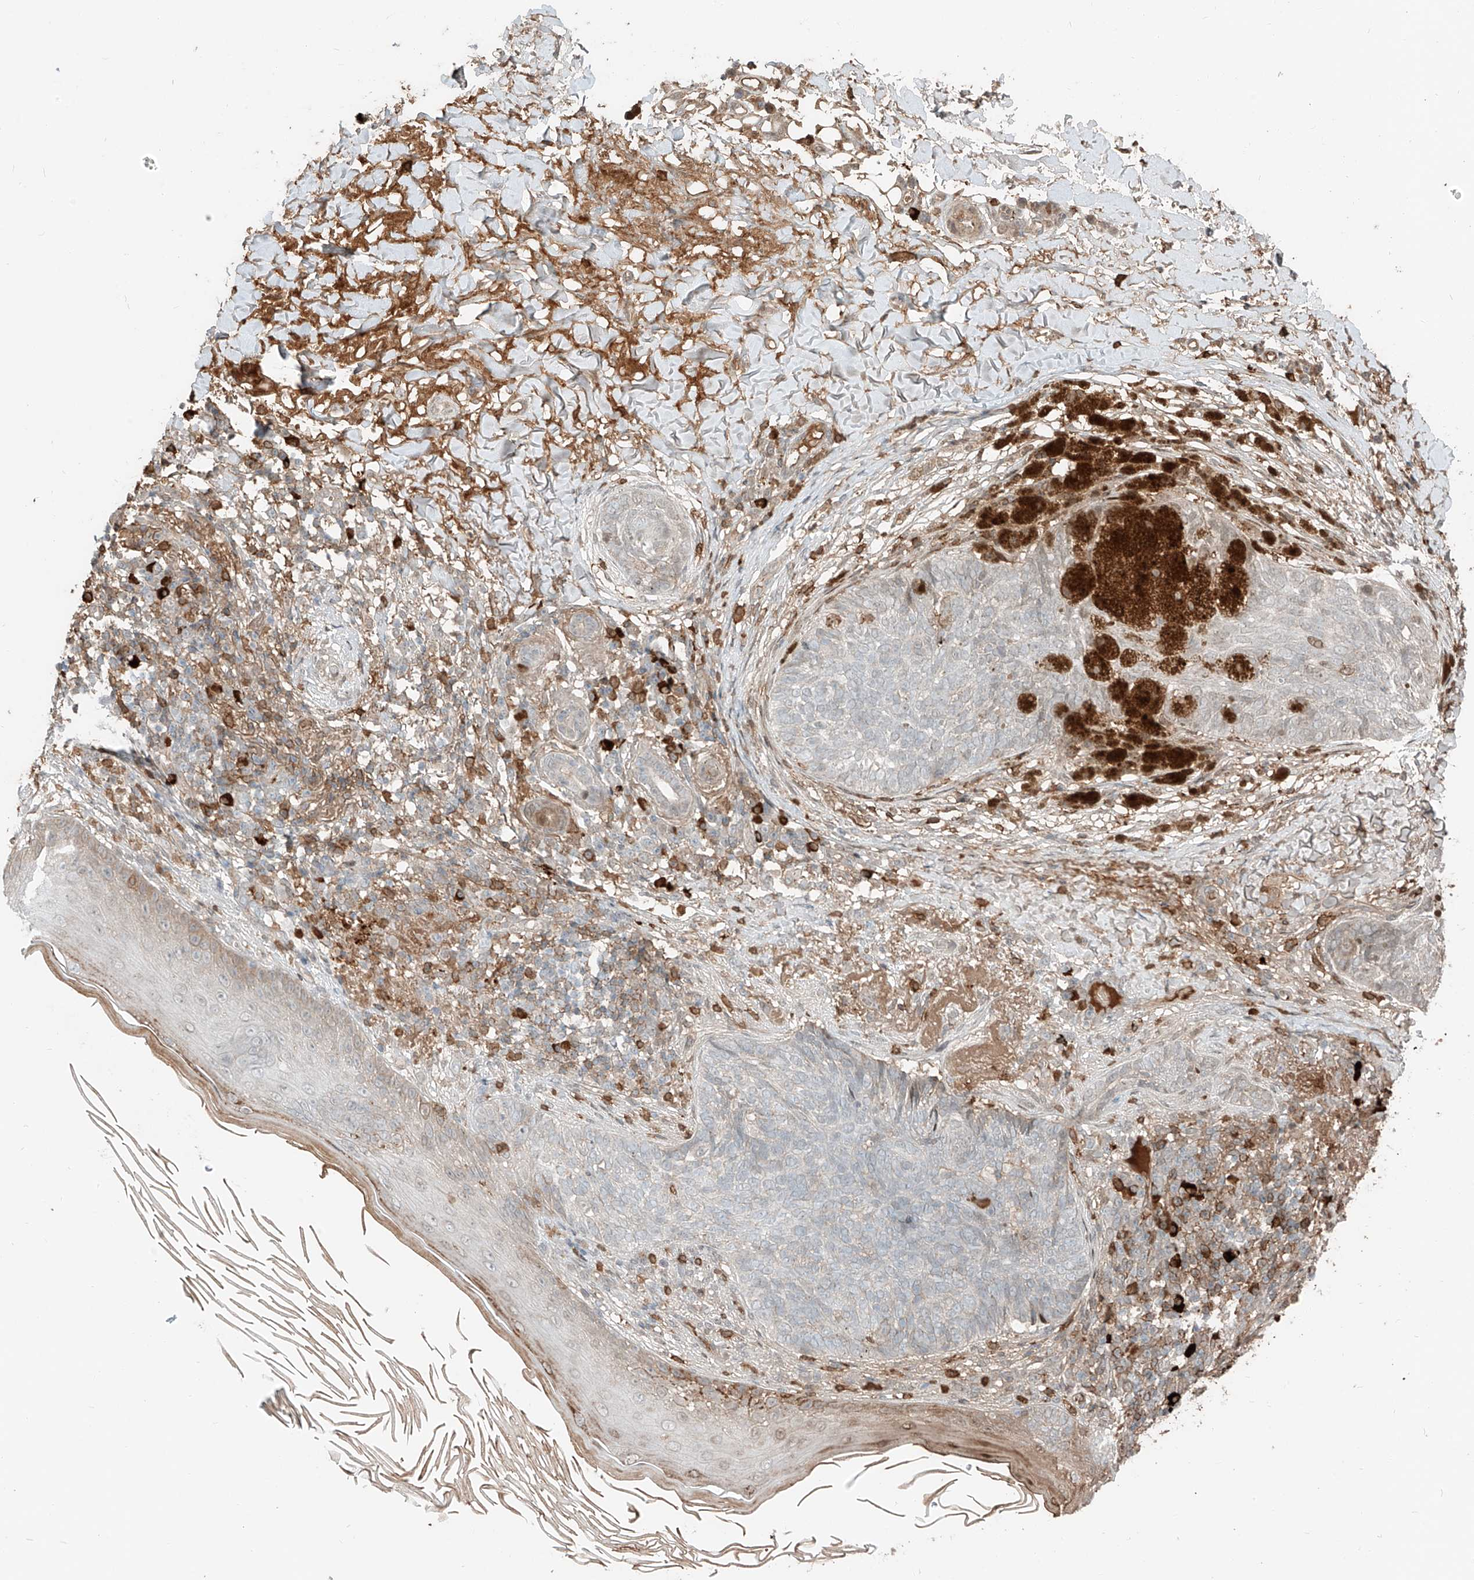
{"staining": {"intensity": "negative", "quantity": "none", "location": "none"}, "tissue": "skin cancer", "cell_type": "Tumor cells", "image_type": "cancer", "snomed": [{"axis": "morphology", "description": "Basal cell carcinoma"}, {"axis": "topography", "description": "Skin"}], "caption": "Immunohistochemistry of skin basal cell carcinoma reveals no positivity in tumor cells.", "gene": "CEP162", "patient": {"sex": "male", "age": 85}}